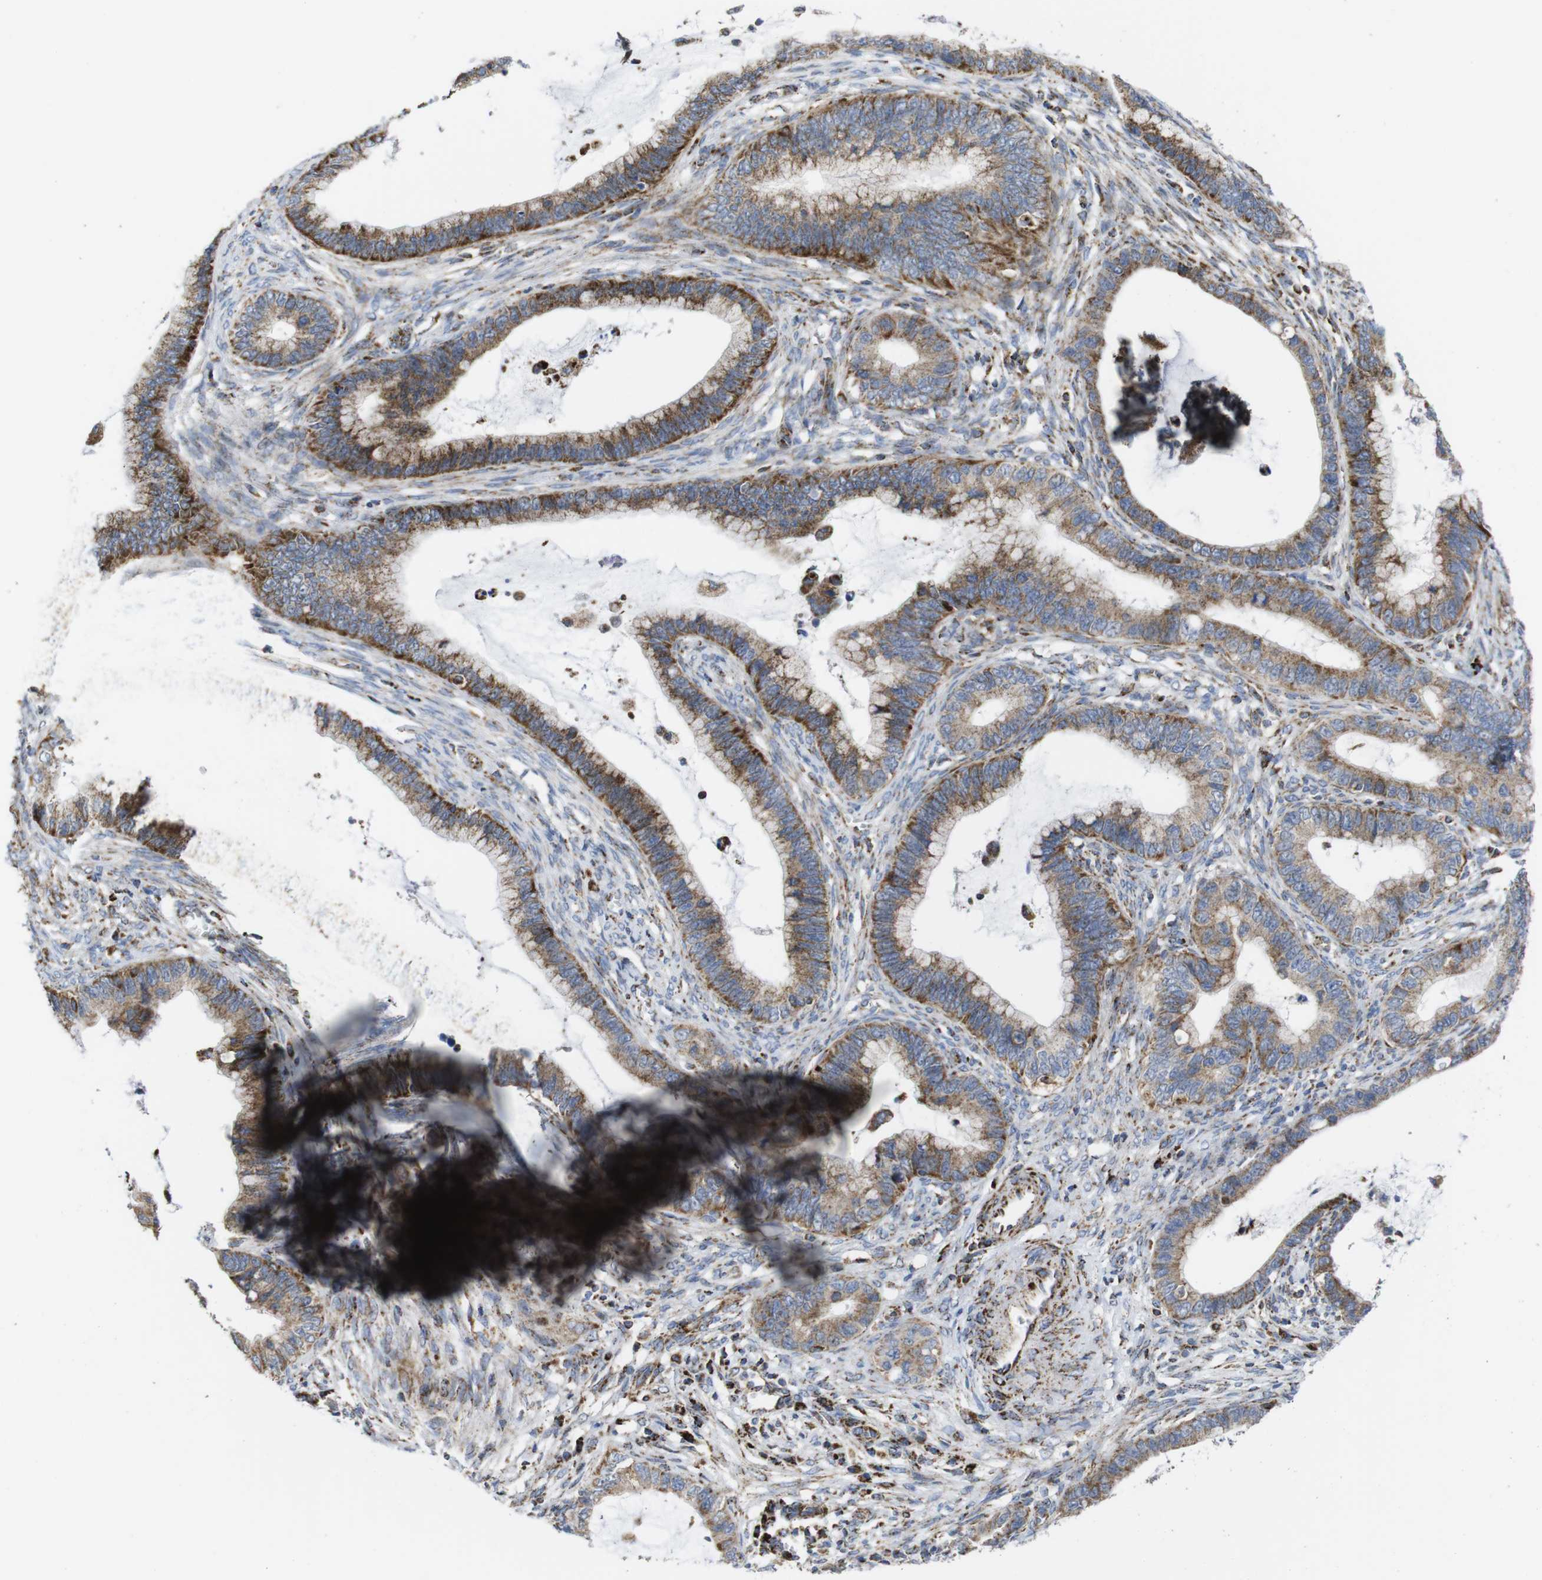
{"staining": {"intensity": "moderate", "quantity": ">75%", "location": "cytoplasmic/membranous"}, "tissue": "cervical cancer", "cell_type": "Tumor cells", "image_type": "cancer", "snomed": [{"axis": "morphology", "description": "Adenocarcinoma, NOS"}, {"axis": "topography", "description": "Cervix"}], "caption": "The photomicrograph displays staining of adenocarcinoma (cervical), revealing moderate cytoplasmic/membranous protein positivity (brown color) within tumor cells.", "gene": "TMEM192", "patient": {"sex": "female", "age": 44}}